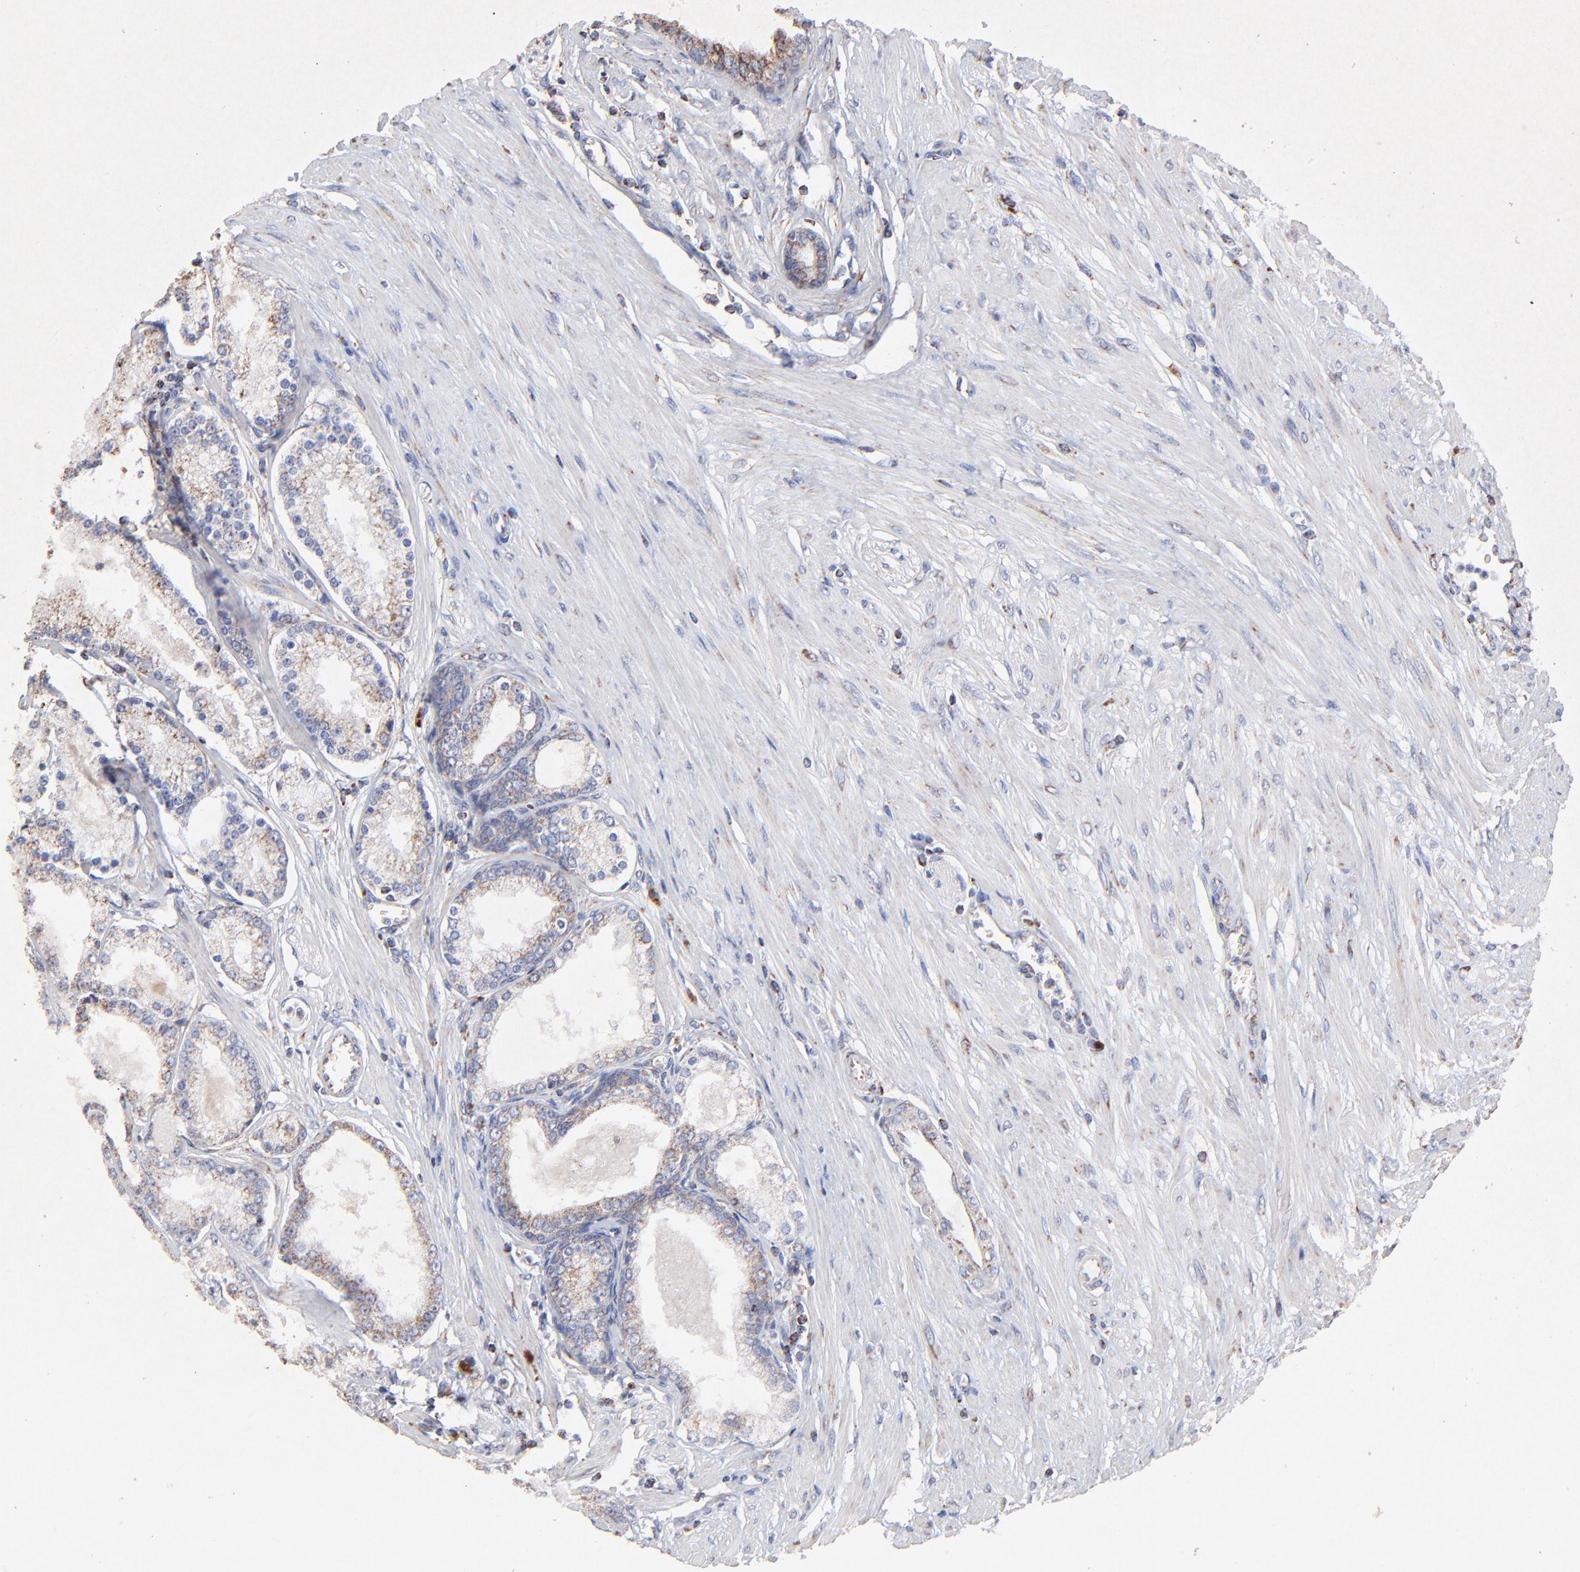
{"staining": {"intensity": "moderate", "quantity": ">75%", "location": "cytoplasmic/membranous"}, "tissue": "prostate cancer", "cell_type": "Tumor cells", "image_type": "cancer", "snomed": [{"axis": "morphology", "description": "Adenocarcinoma, Medium grade"}, {"axis": "topography", "description": "Prostate"}], "caption": "Immunohistochemical staining of human adenocarcinoma (medium-grade) (prostate) reveals moderate cytoplasmic/membranous protein expression in about >75% of tumor cells.", "gene": "SSBP1", "patient": {"sex": "male", "age": 72}}